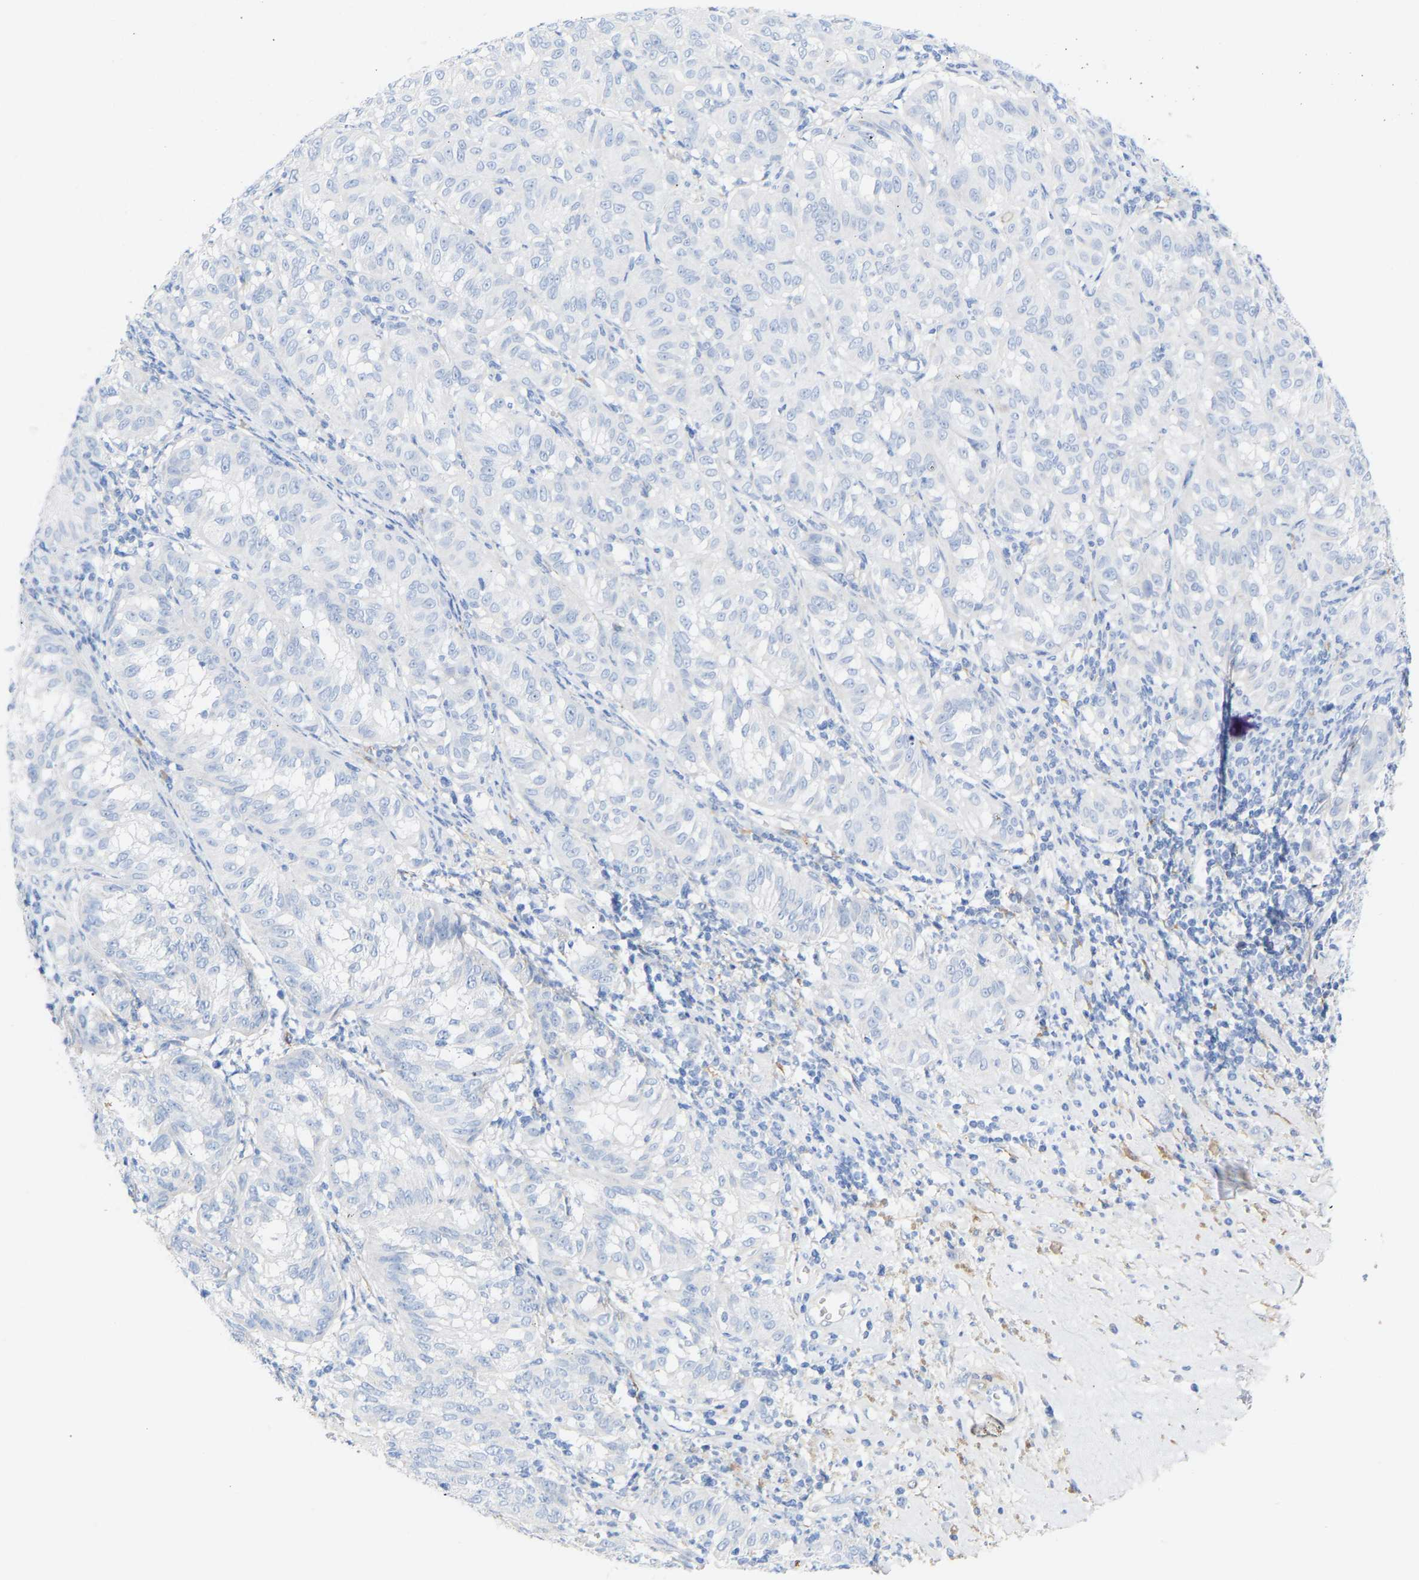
{"staining": {"intensity": "negative", "quantity": "none", "location": "none"}, "tissue": "melanoma", "cell_type": "Tumor cells", "image_type": "cancer", "snomed": [{"axis": "morphology", "description": "Malignant melanoma, NOS"}, {"axis": "topography", "description": "Skin"}], "caption": "DAB (3,3'-diaminobenzidine) immunohistochemical staining of human malignant melanoma exhibits no significant staining in tumor cells. The staining is performed using DAB (3,3'-diaminobenzidine) brown chromogen with nuclei counter-stained in using hematoxylin.", "gene": "AMPH", "patient": {"sex": "female", "age": 72}}